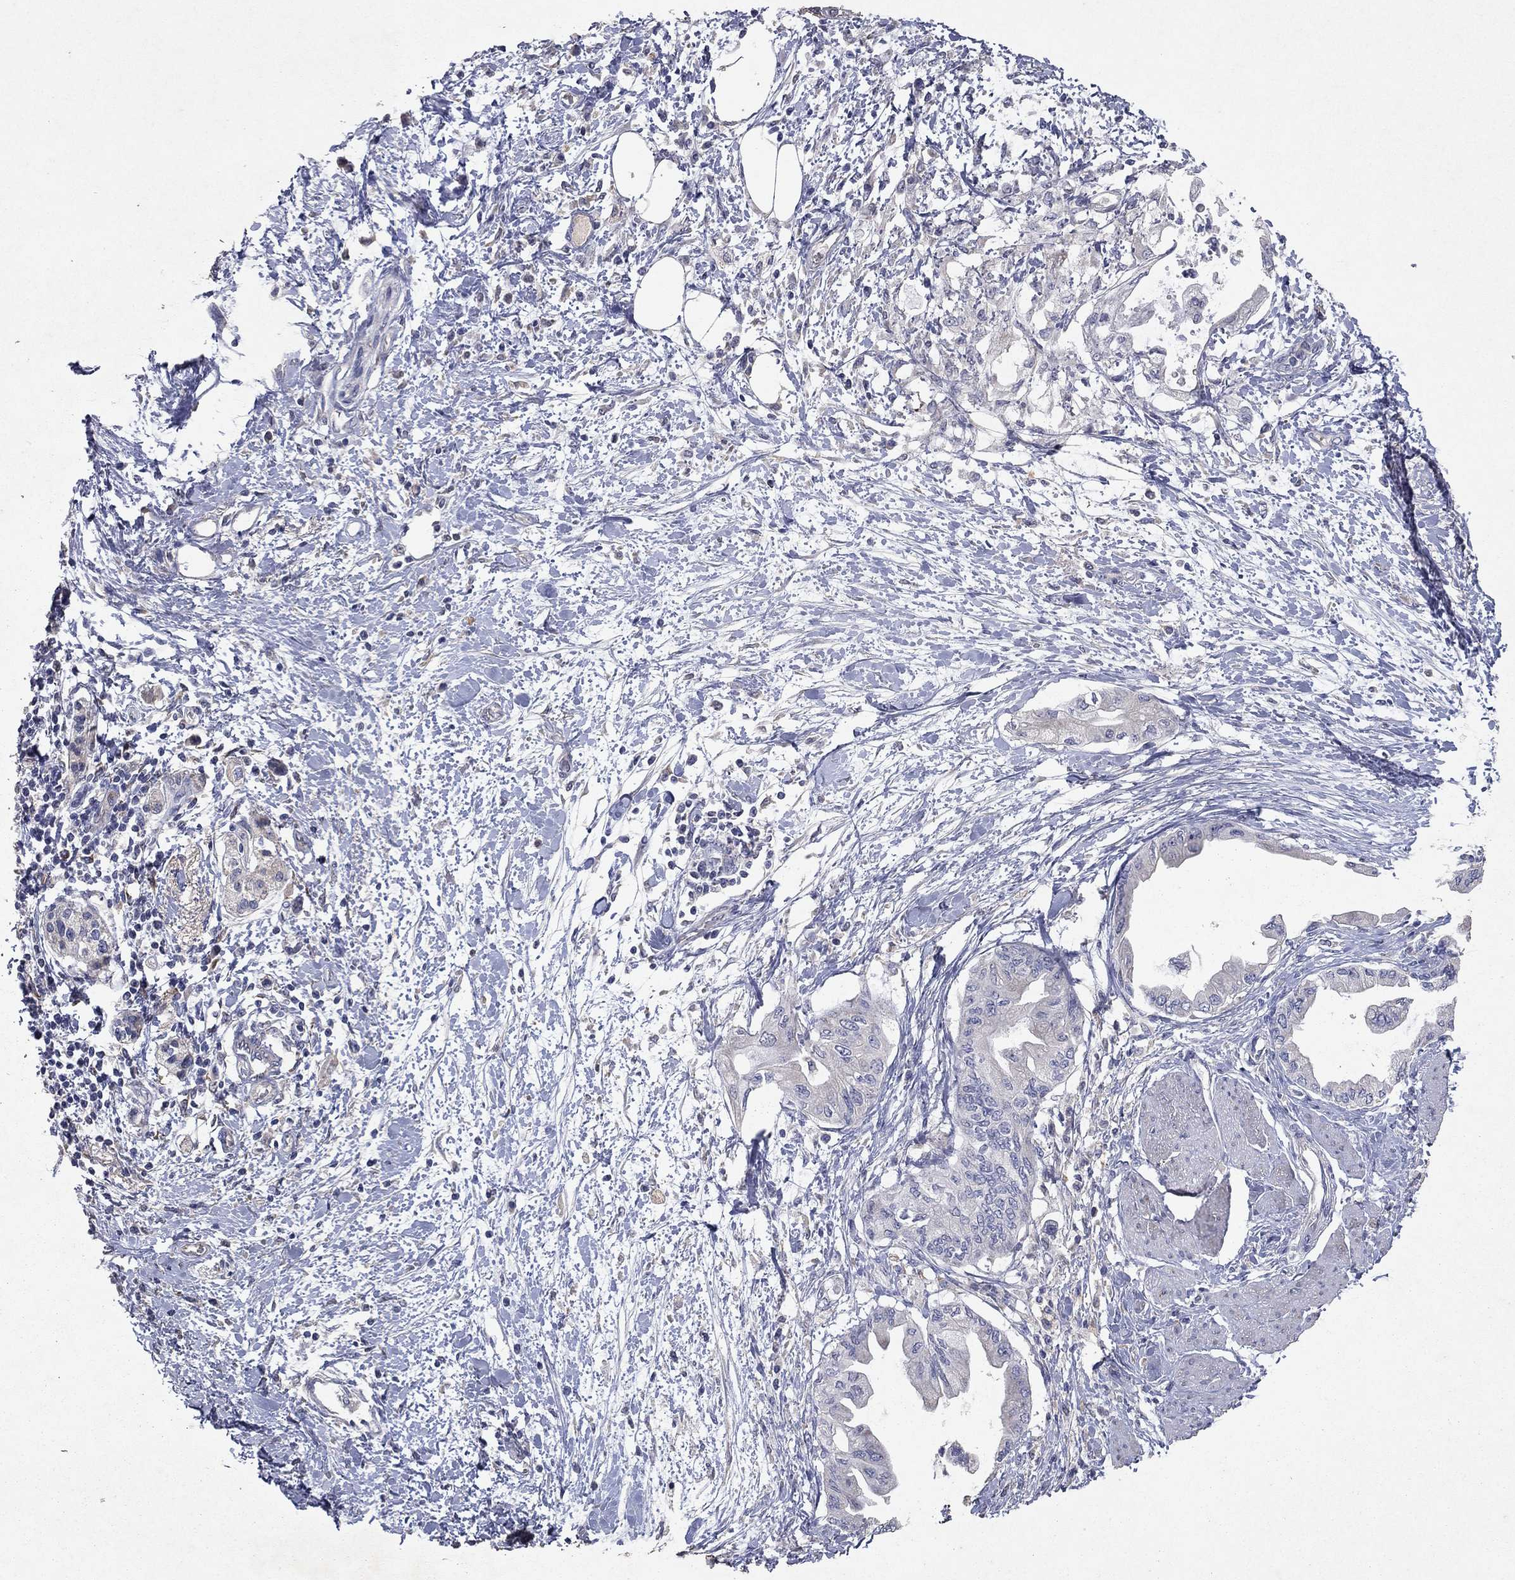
{"staining": {"intensity": "negative", "quantity": "none", "location": "none"}, "tissue": "pancreatic cancer", "cell_type": "Tumor cells", "image_type": "cancer", "snomed": [{"axis": "morphology", "description": "Normal tissue, NOS"}, {"axis": "morphology", "description": "Adenocarcinoma, NOS"}, {"axis": "topography", "description": "Pancreas"}, {"axis": "topography", "description": "Duodenum"}], "caption": "Pancreatic cancer (adenocarcinoma) was stained to show a protein in brown. There is no significant expression in tumor cells.", "gene": "PTGDS", "patient": {"sex": "female", "age": 60}}